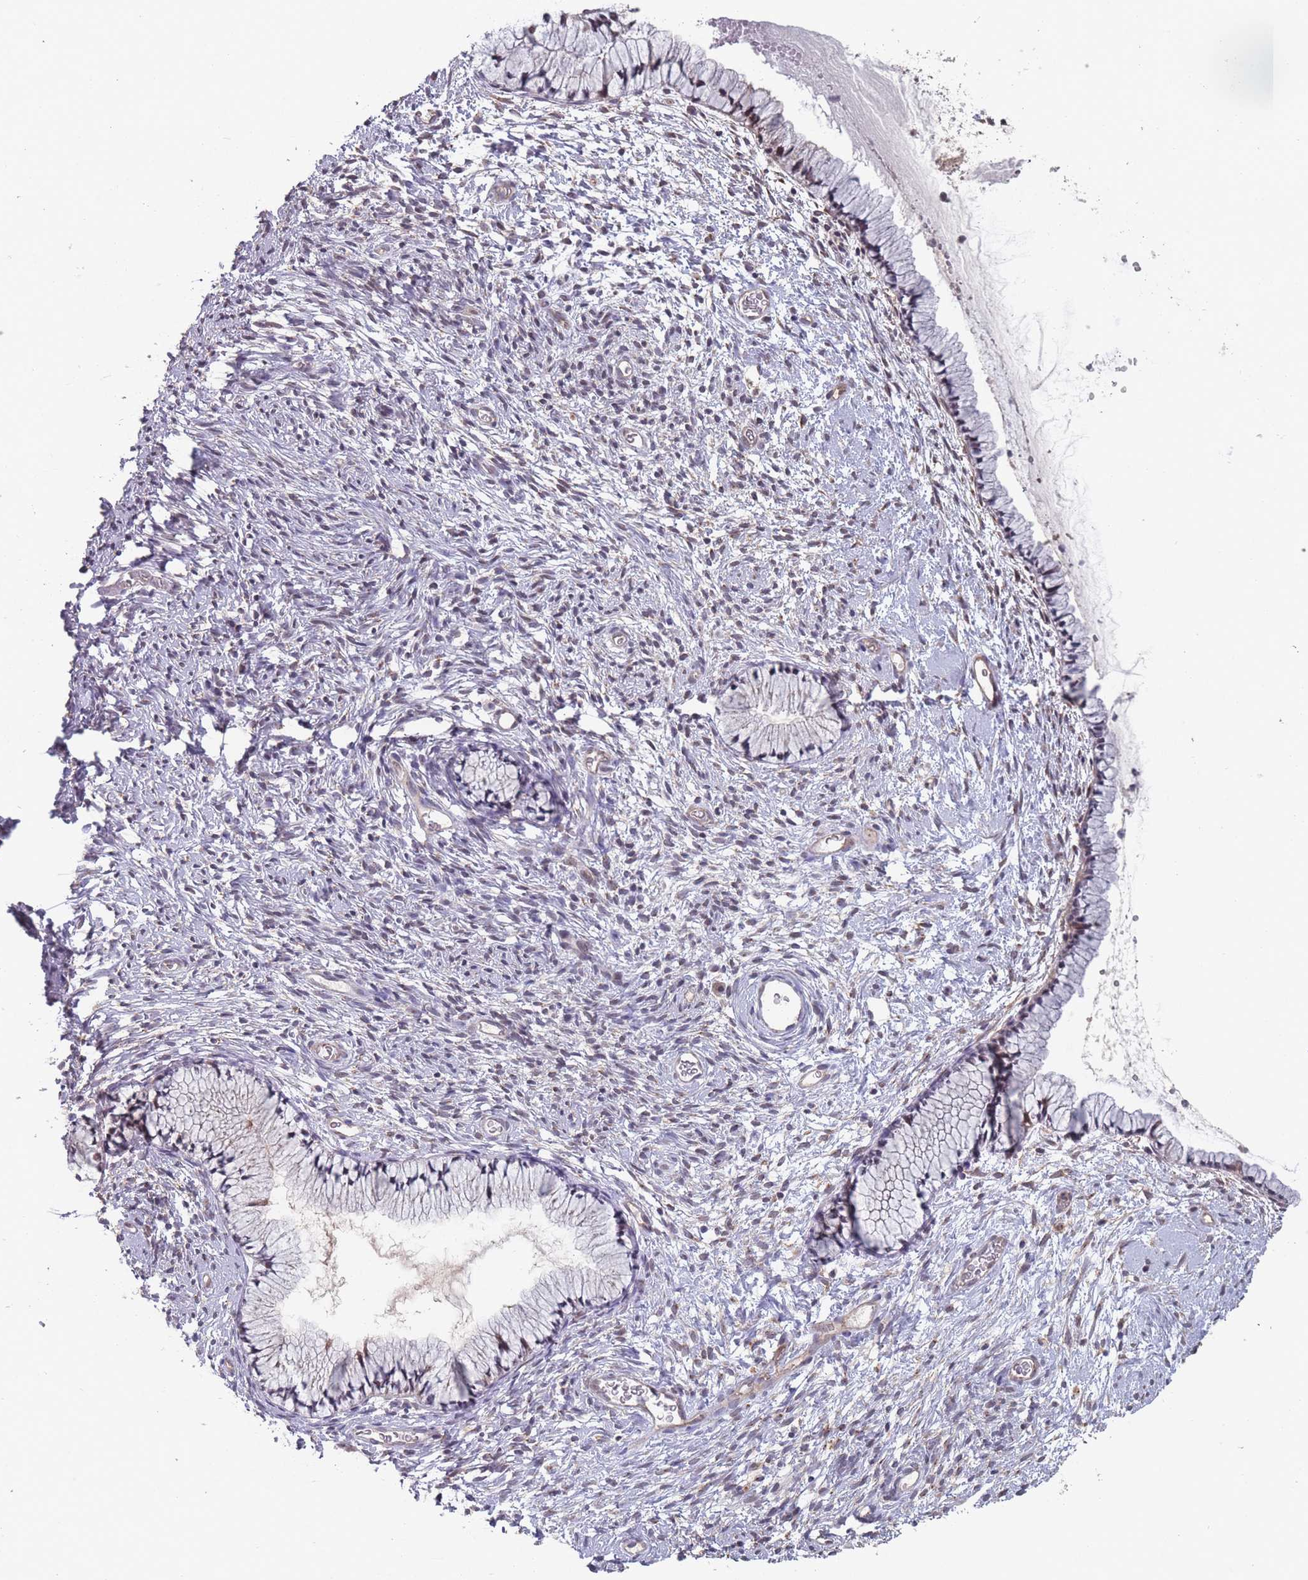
{"staining": {"intensity": "weak", "quantity": "25%-75%", "location": "cytoplasmic/membranous,nuclear"}, "tissue": "cervix", "cell_type": "Glandular cells", "image_type": "normal", "snomed": [{"axis": "morphology", "description": "Normal tissue, NOS"}, {"axis": "topography", "description": "Cervix"}], "caption": "There is low levels of weak cytoplasmic/membranous,nuclear positivity in glandular cells of unremarkable cervix, as demonstrated by immunohistochemical staining (brown color).", "gene": "CNTRL", "patient": {"sex": "female", "age": 76}}